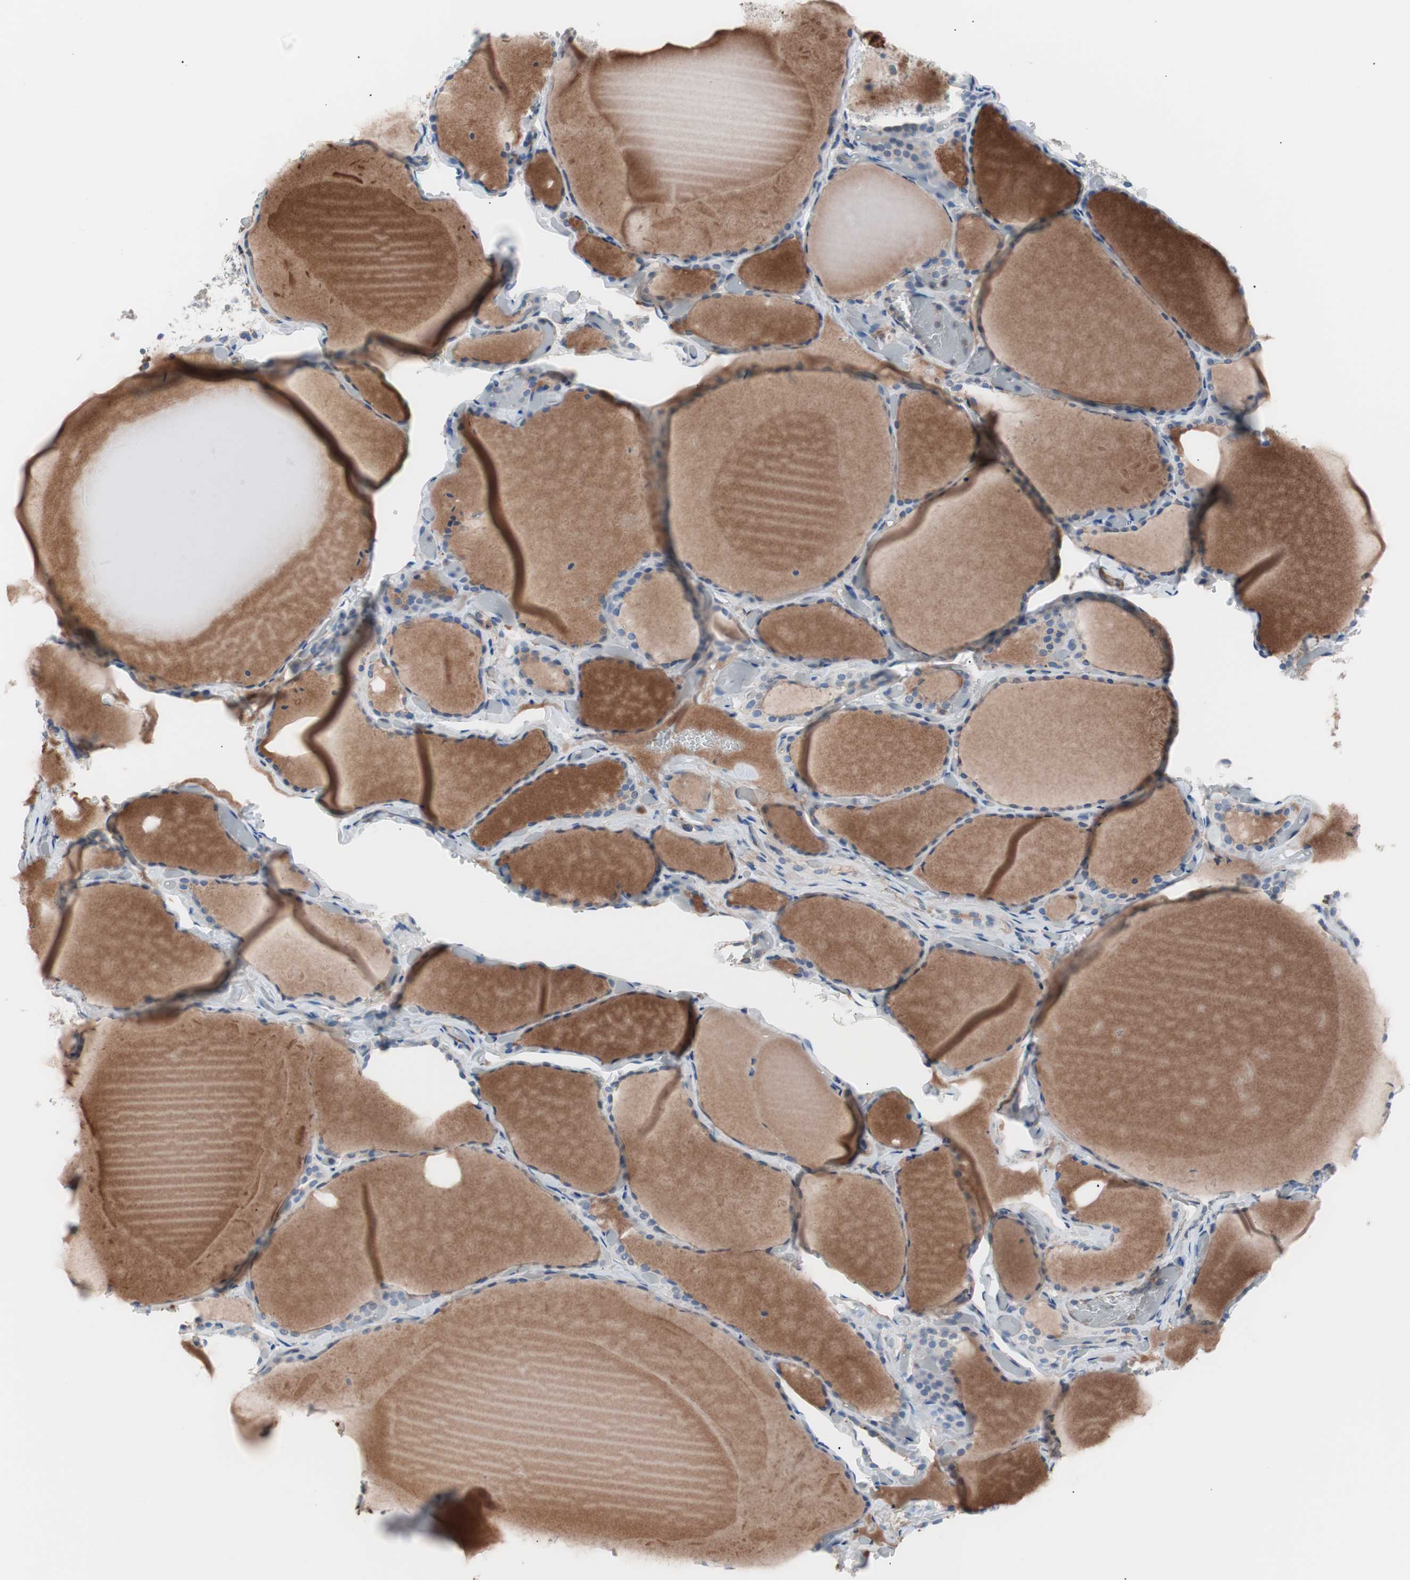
{"staining": {"intensity": "negative", "quantity": "none", "location": "none"}, "tissue": "thyroid gland", "cell_type": "Glandular cells", "image_type": "normal", "snomed": [{"axis": "morphology", "description": "Normal tissue, NOS"}, {"axis": "topography", "description": "Thyroid gland"}], "caption": "Immunohistochemistry (IHC) micrograph of unremarkable human thyroid gland stained for a protein (brown), which shows no positivity in glandular cells. The staining was performed using DAB to visualize the protein expression in brown, while the nuclei were stained in blue with hematoxylin (Magnification: 20x).", "gene": "GPR160", "patient": {"sex": "female", "age": 22}}